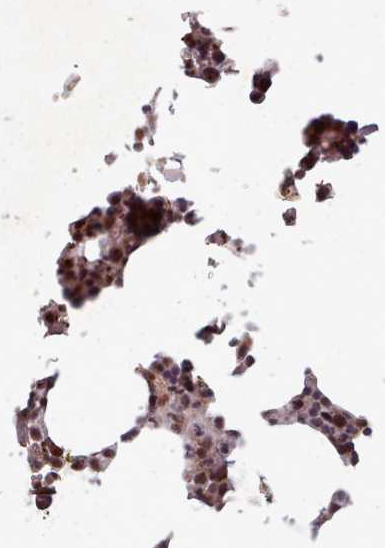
{"staining": {"intensity": "moderate", "quantity": "<25%", "location": "cytoplasmic/membranous,nuclear"}, "tissue": "bone marrow", "cell_type": "Hematopoietic cells", "image_type": "normal", "snomed": [{"axis": "morphology", "description": "Normal tissue, NOS"}, {"axis": "morphology", "description": "Inflammation, NOS"}, {"axis": "topography", "description": "Bone marrow"}], "caption": "DAB (3,3'-diaminobenzidine) immunohistochemical staining of benign human bone marrow demonstrates moderate cytoplasmic/membranous,nuclear protein staining in approximately <25% of hematopoietic cells. (DAB (3,3'-diaminobenzidine) = brown stain, brightfield microscopy at high magnification).", "gene": "DHX8", "patient": {"sex": "male", "age": 41}}